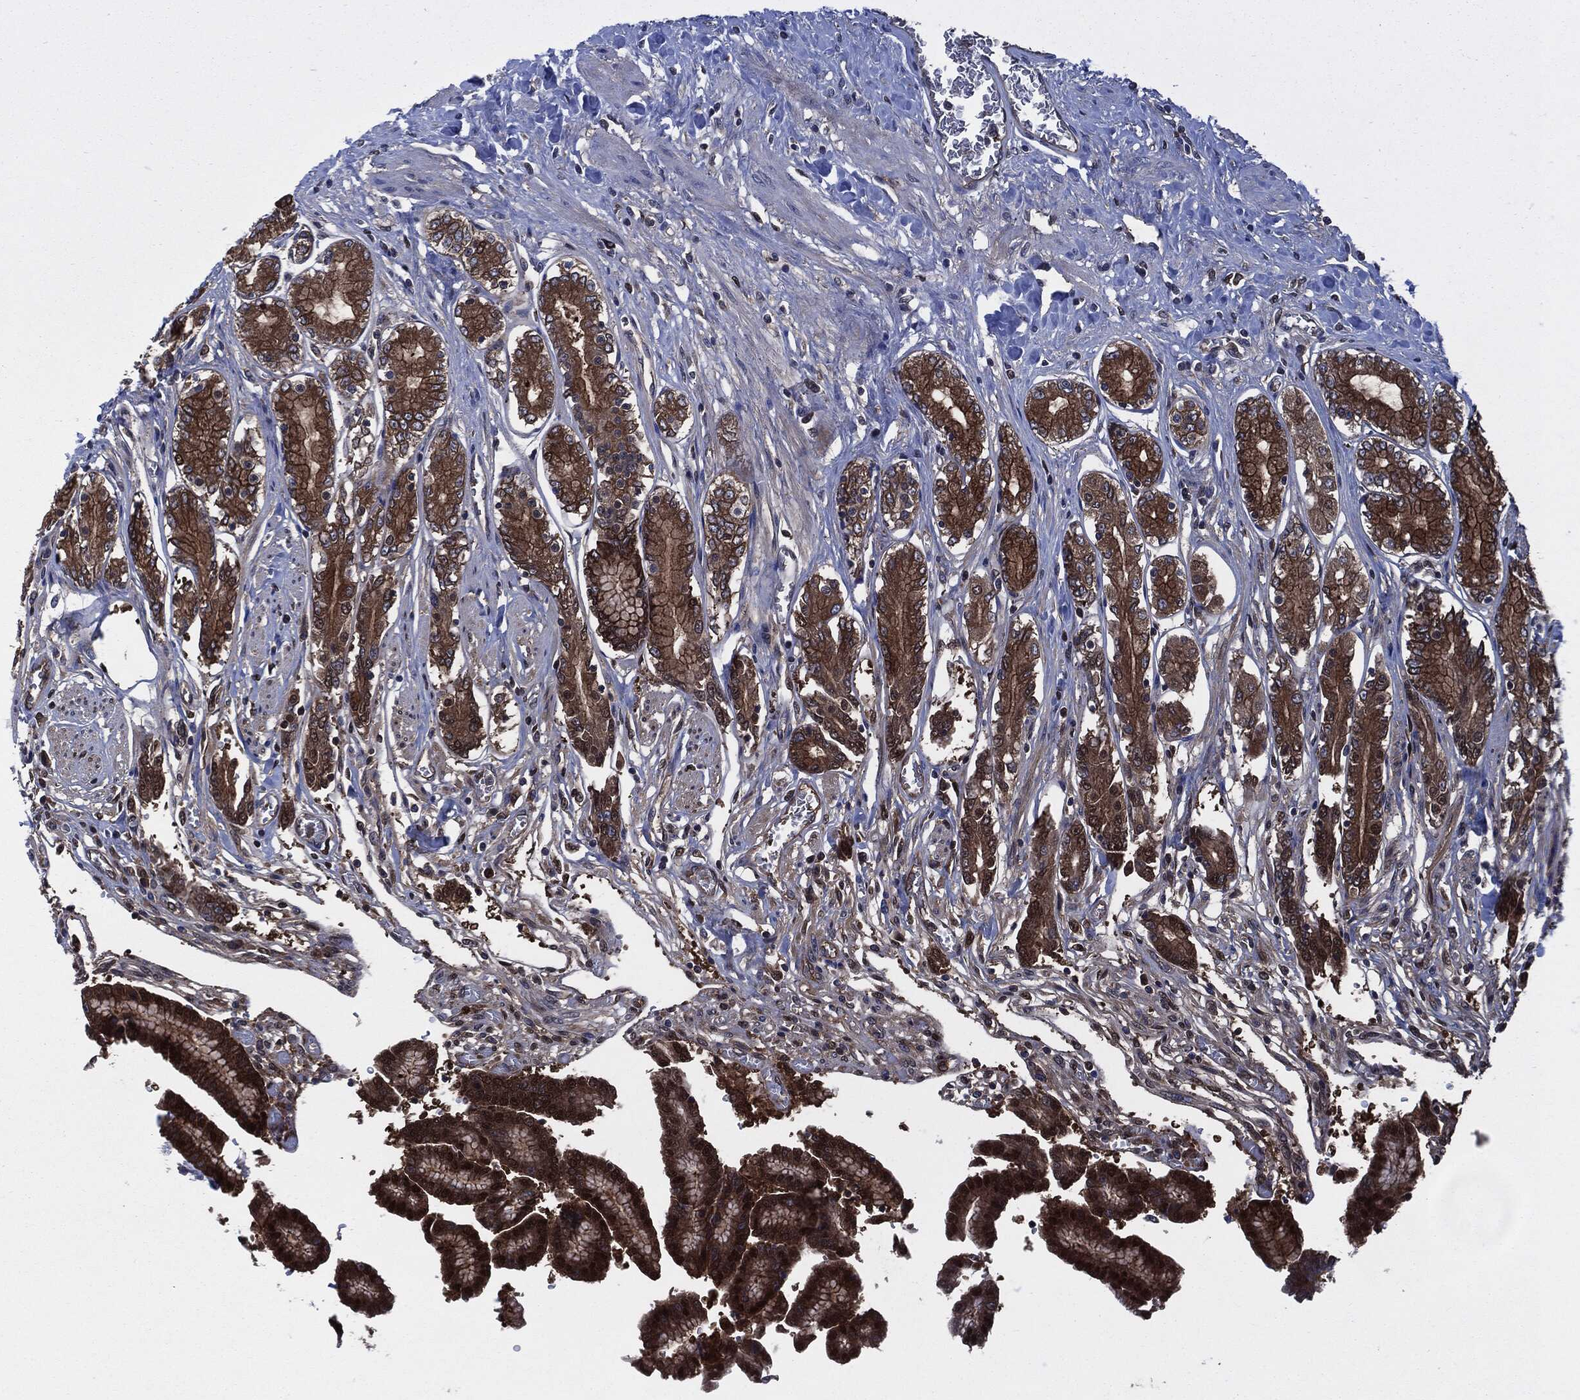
{"staining": {"intensity": "strong", "quantity": ">75%", "location": "cytoplasmic/membranous"}, "tissue": "stomach", "cell_type": "Glandular cells", "image_type": "normal", "snomed": [{"axis": "morphology", "description": "Normal tissue, NOS"}, {"axis": "morphology", "description": "Adenocarcinoma, NOS"}, {"axis": "morphology", "description": "Adenocarcinoma, High grade"}, {"axis": "topography", "description": "Stomach, upper"}, {"axis": "topography", "description": "Stomach"}], "caption": "Unremarkable stomach displays strong cytoplasmic/membranous staining in about >75% of glandular cells, visualized by immunohistochemistry. The protein of interest is stained brown, and the nuclei are stained in blue (DAB (3,3'-diaminobenzidine) IHC with brightfield microscopy, high magnification).", "gene": "XPNPEP1", "patient": {"sex": "female", "age": 65}}